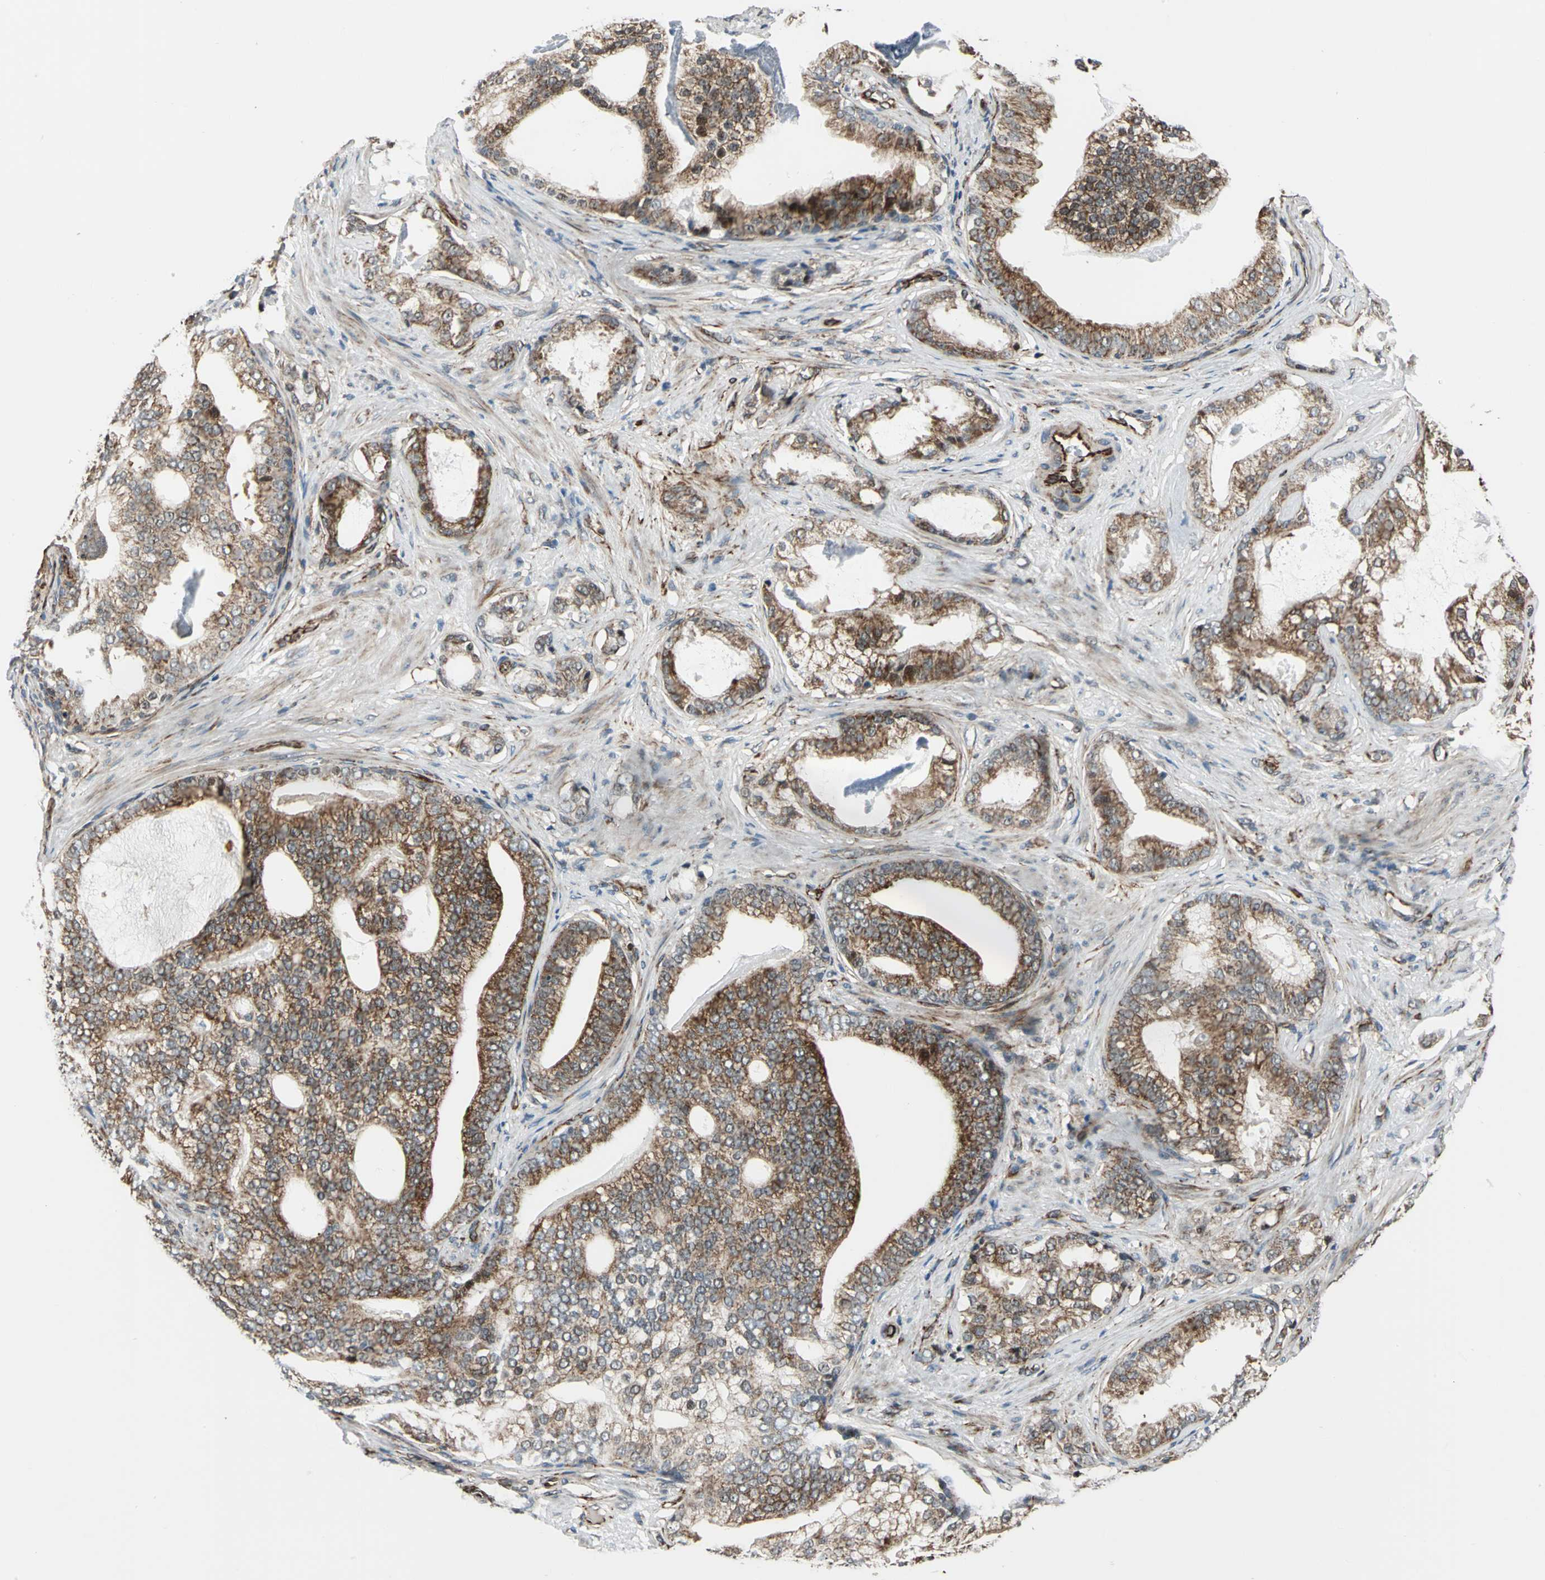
{"staining": {"intensity": "moderate", "quantity": ">75%", "location": "cytoplasmic/membranous"}, "tissue": "prostate cancer", "cell_type": "Tumor cells", "image_type": "cancer", "snomed": [{"axis": "morphology", "description": "Adenocarcinoma, Low grade"}, {"axis": "topography", "description": "Prostate"}], "caption": "A photomicrograph showing moderate cytoplasmic/membranous staining in approximately >75% of tumor cells in adenocarcinoma (low-grade) (prostate), as visualized by brown immunohistochemical staining.", "gene": "EXD2", "patient": {"sex": "male", "age": 58}}